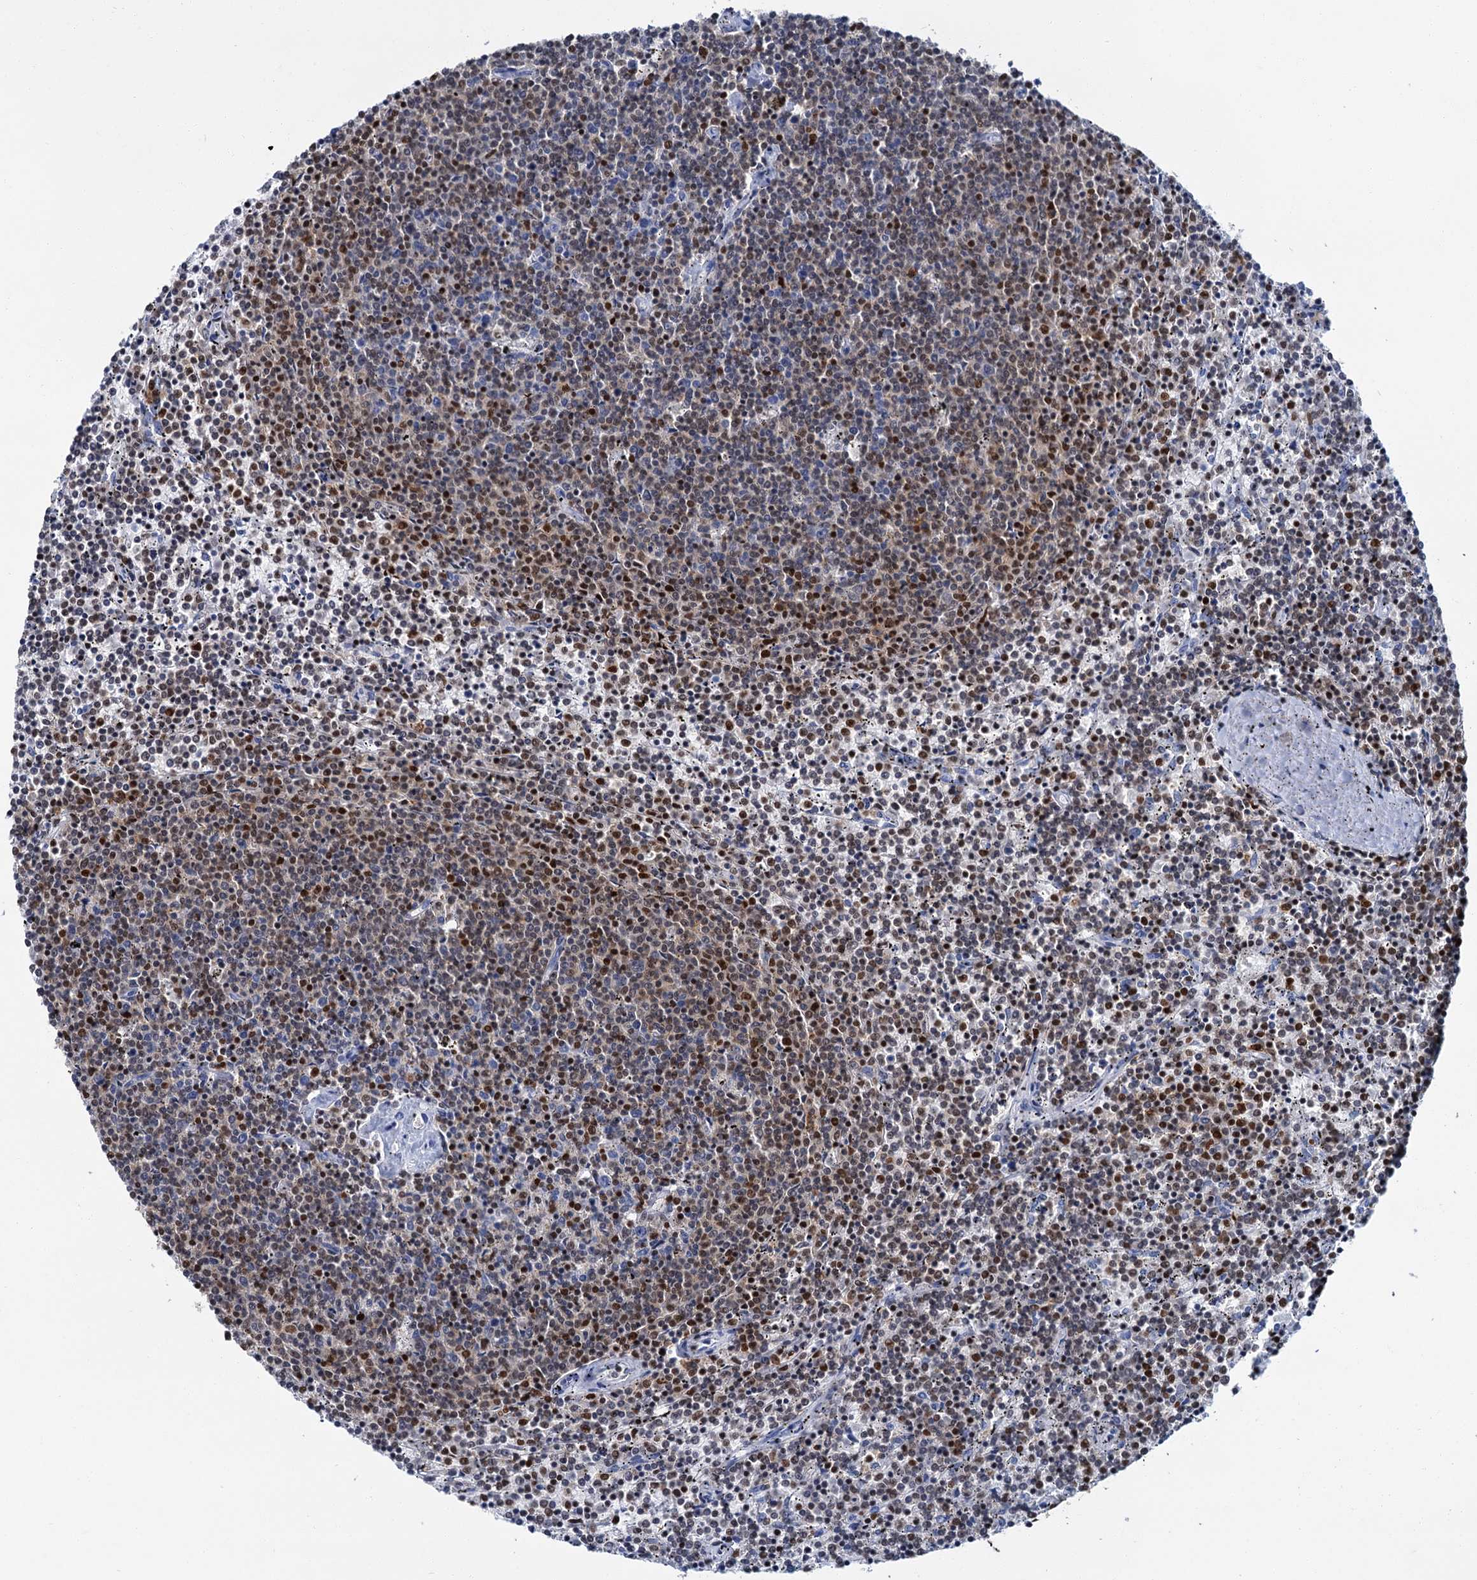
{"staining": {"intensity": "moderate", "quantity": "25%-75%", "location": "nuclear"}, "tissue": "lymphoma", "cell_type": "Tumor cells", "image_type": "cancer", "snomed": [{"axis": "morphology", "description": "Malignant lymphoma, non-Hodgkin's type, Low grade"}, {"axis": "topography", "description": "Spleen"}], "caption": "High-magnification brightfield microscopy of malignant lymphoma, non-Hodgkin's type (low-grade) stained with DAB (brown) and counterstained with hematoxylin (blue). tumor cells exhibit moderate nuclear staining is appreciated in approximately25%-75% of cells.", "gene": "CELF2", "patient": {"sex": "female", "age": 50}}